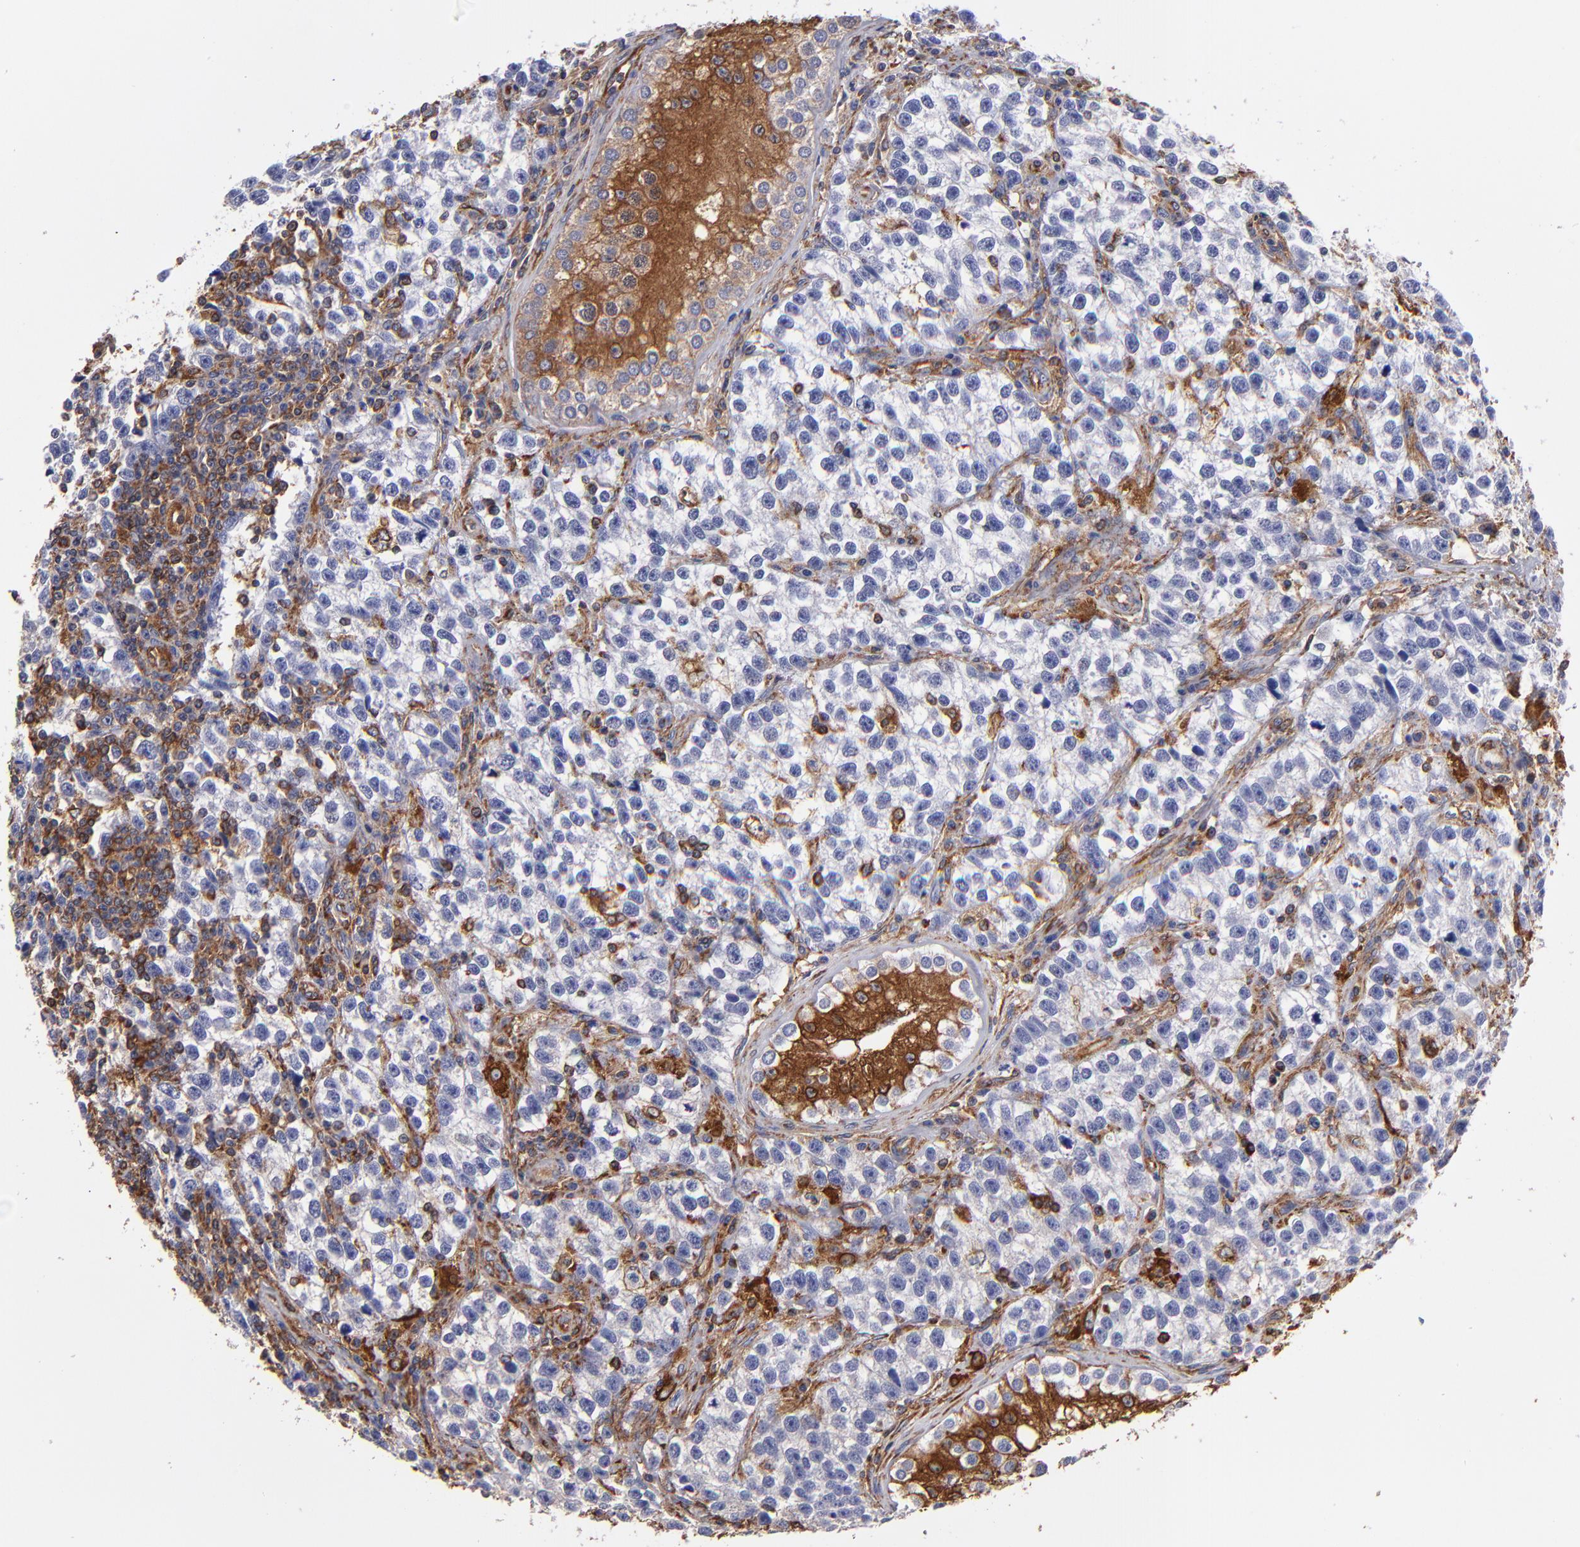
{"staining": {"intensity": "negative", "quantity": "none", "location": "none"}, "tissue": "testis cancer", "cell_type": "Tumor cells", "image_type": "cancer", "snomed": [{"axis": "morphology", "description": "Seminoma, NOS"}, {"axis": "topography", "description": "Testis"}], "caption": "Photomicrograph shows no protein staining in tumor cells of seminoma (testis) tissue. (DAB (3,3'-diaminobenzidine) immunohistochemistry with hematoxylin counter stain).", "gene": "MVP", "patient": {"sex": "male", "age": 38}}